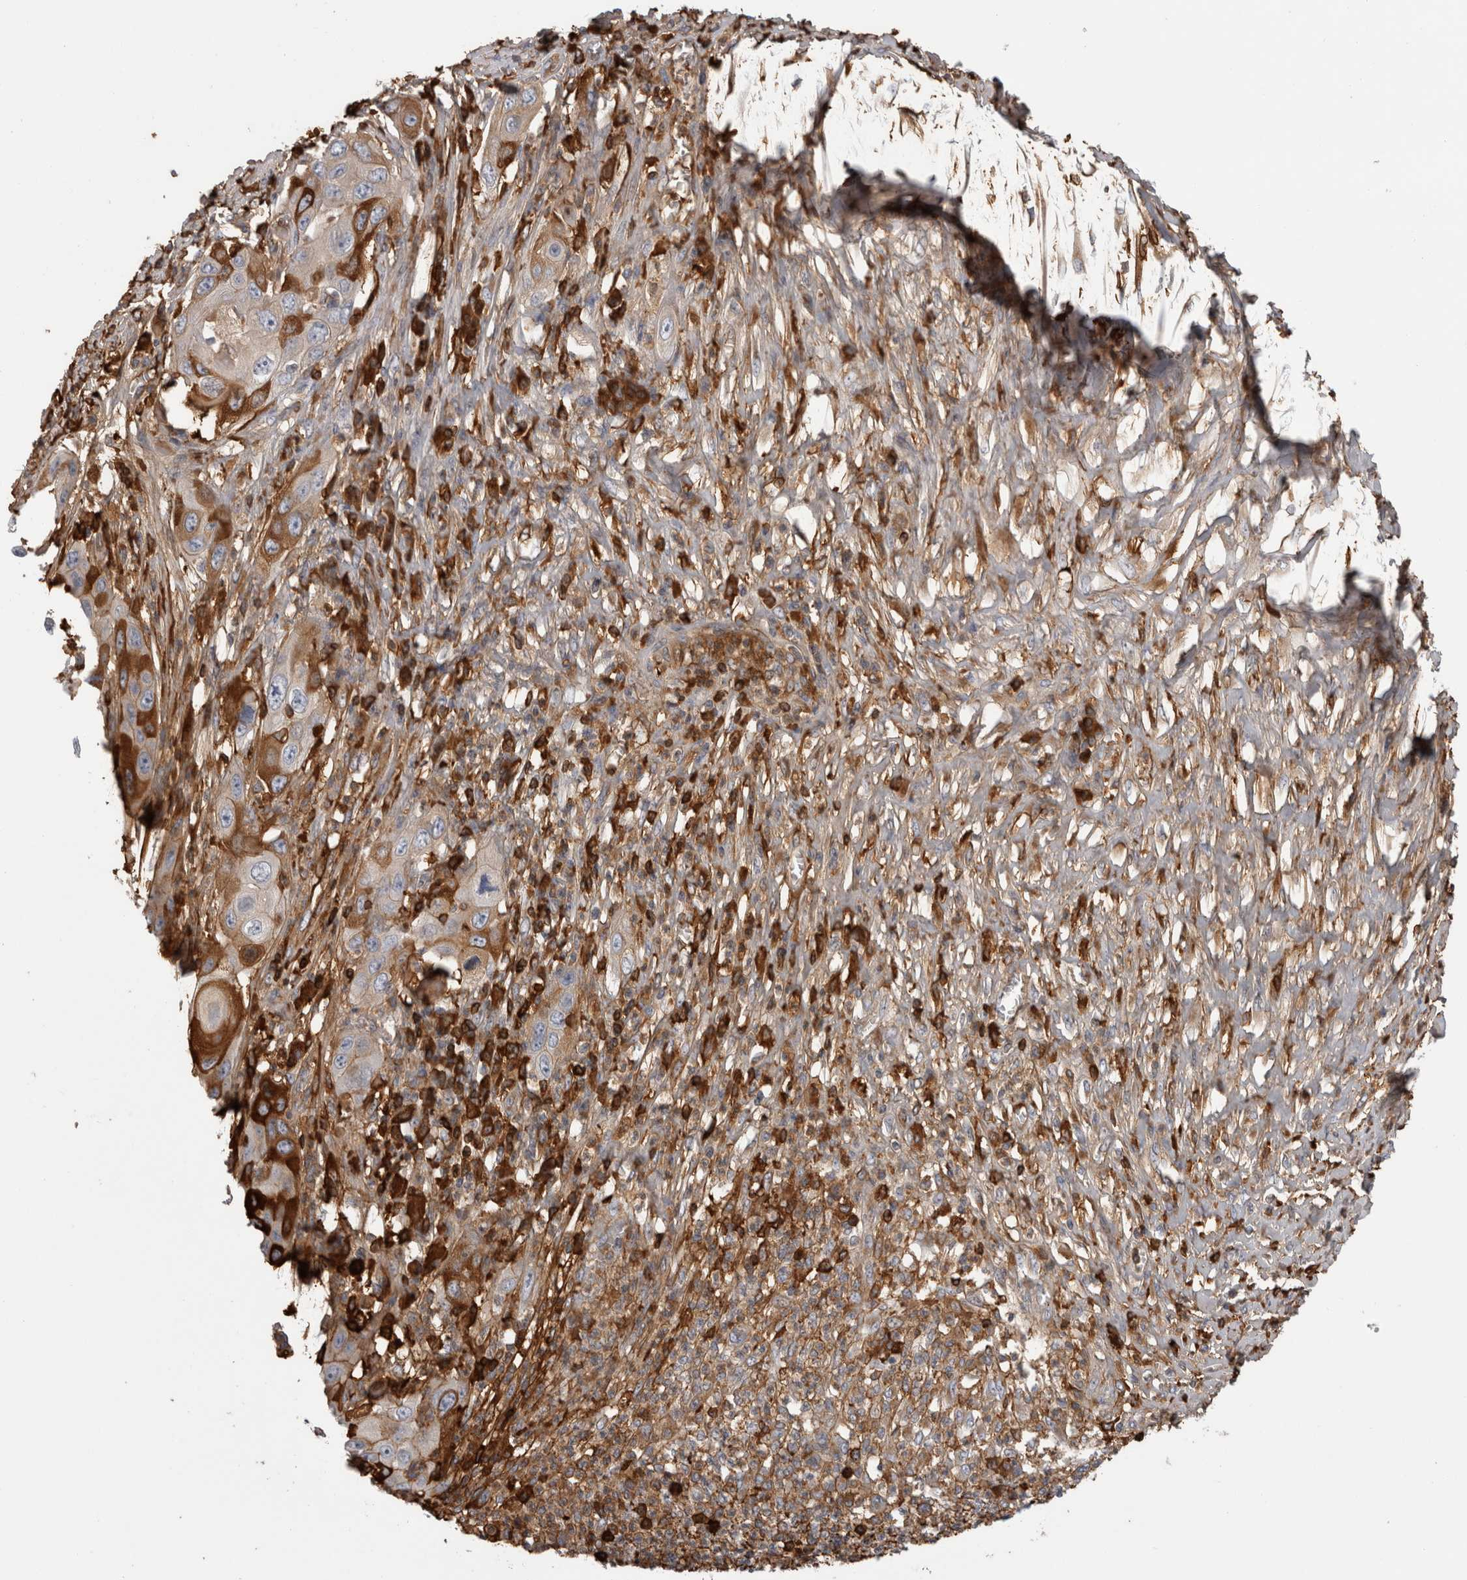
{"staining": {"intensity": "moderate", "quantity": "25%-75%", "location": "cytoplasmic/membranous"}, "tissue": "skin cancer", "cell_type": "Tumor cells", "image_type": "cancer", "snomed": [{"axis": "morphology", "description": "Squamous cell carcinoma, NOS"}, {"axis": "topography", "description": "Skin"}], "caption": "A brown stain labels moderate cytoplasmic/membranous expression of a protein in human squamous cell carcinoma (skin) tumor cells.", "gene": "TBCE", "patient": {"sex": "male", "age": 55}}